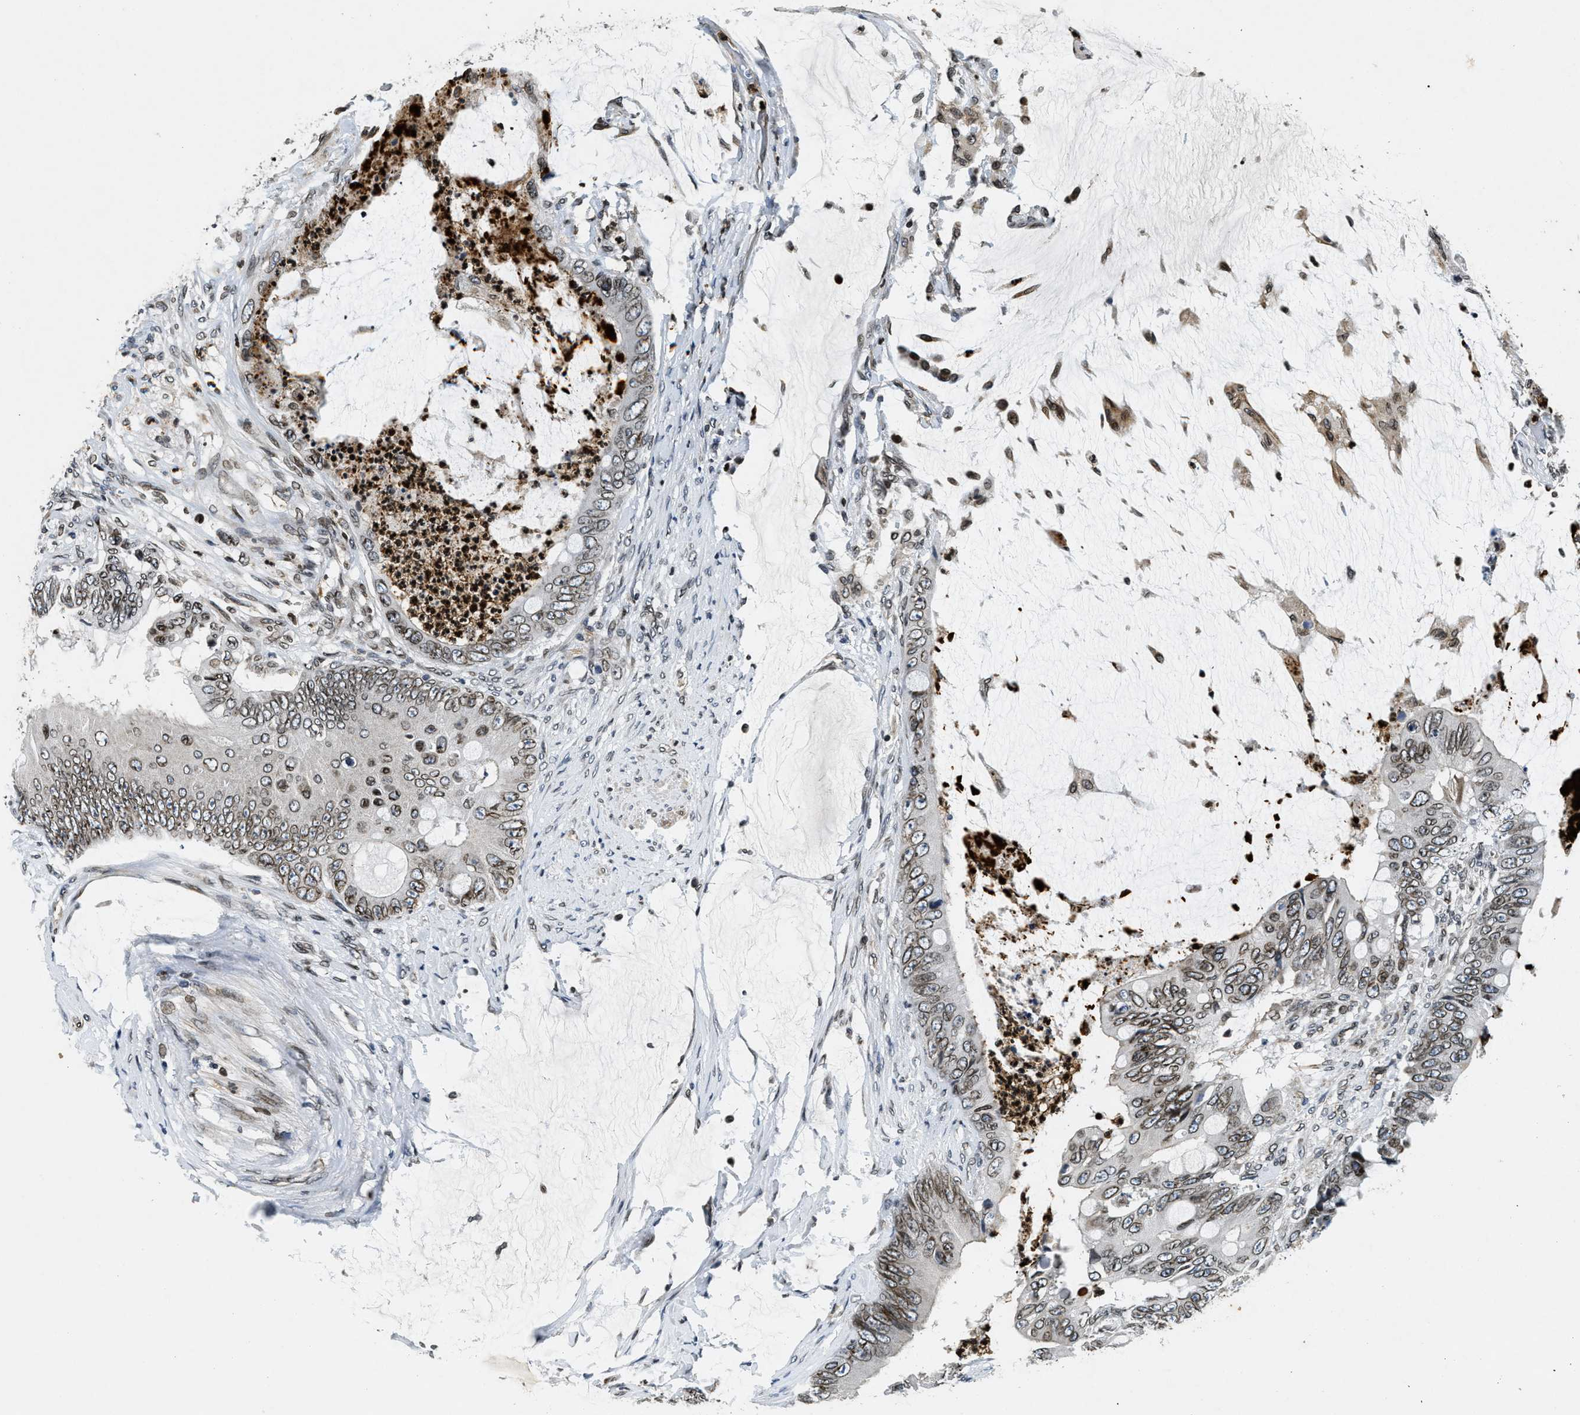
{"staining": {"intensity": "weak", "quantity": ">75%", "location": "cytoplasmic/membranous,nuclear"}, "tissue": "colorectal cancer", "cell_type": "Tumor cells", "image_type": "cancer", "snomed": [{"axis": "morphology", "description": "Adenocarcinoma, NOS"}, {"axis": "topography", "description": "Rectum"}], "caption": "A micrograph of human colorectal cancer (adenocarcinoma) stained for a protein reveals weak cytoplasmic/membranous and nuclear brown staining in tumor cells.", "gene": "ZC3HC1", "patient": {"sex": "female", "age": 77}}